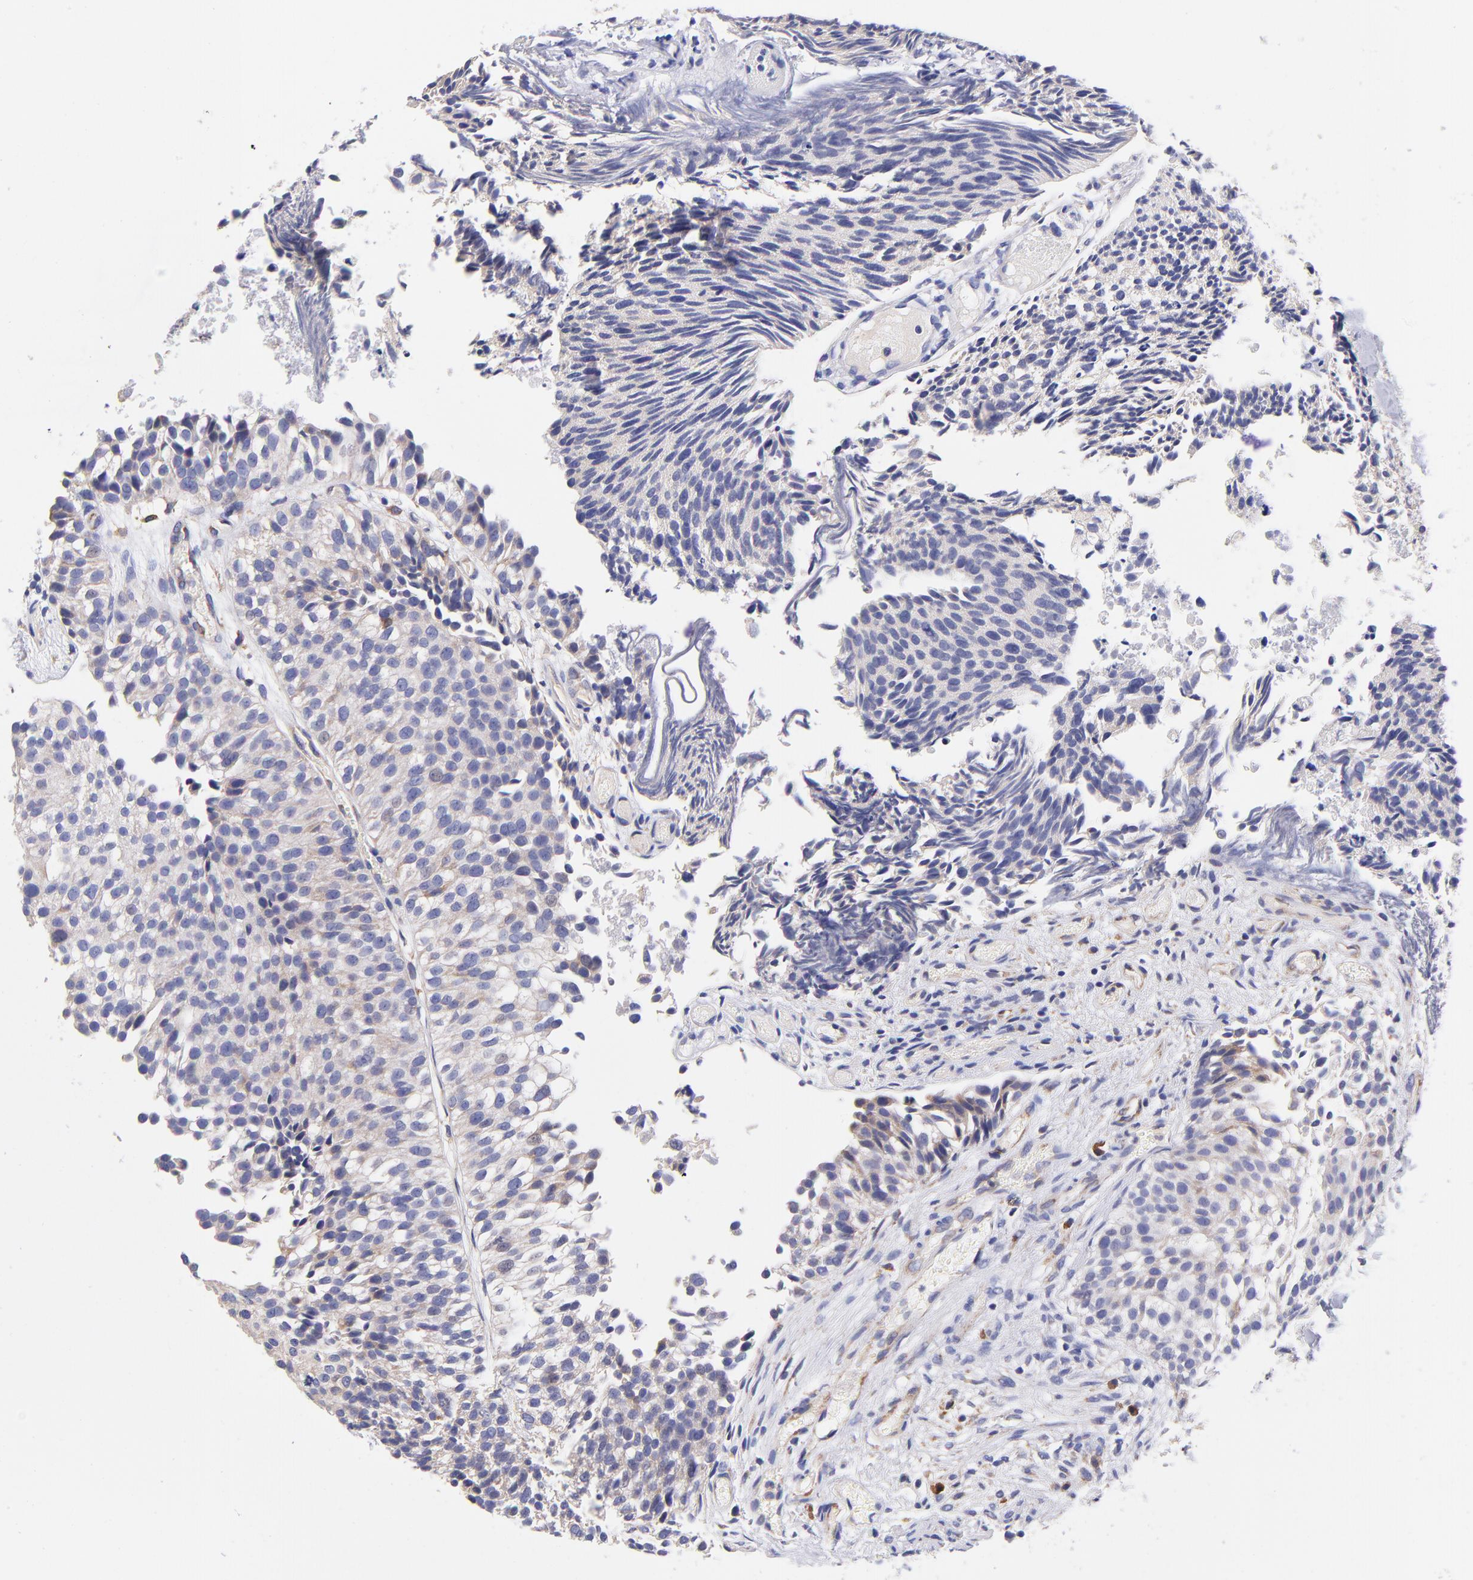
{"staining": {"intensity": "negative", "quantity": "none", "location": "none"}, "tissue": "urothelial cancer", "cell_type": "Tumor cells", "image_type": "cancer", "snomed": [{"axis": "morphology", "description": "Urothelial carcinoma, Low grade"}, {"axis": "topography", "description": "Urinary bladder"}], "caption": "This micrograph is of urothelial cancer stained with IHC to label a protein in brown with the nuclei are counter-stained blue. There is no positivity in tumor cells.", "gene": "PREX1", "patient": {"sex": "male", "age": 84}}